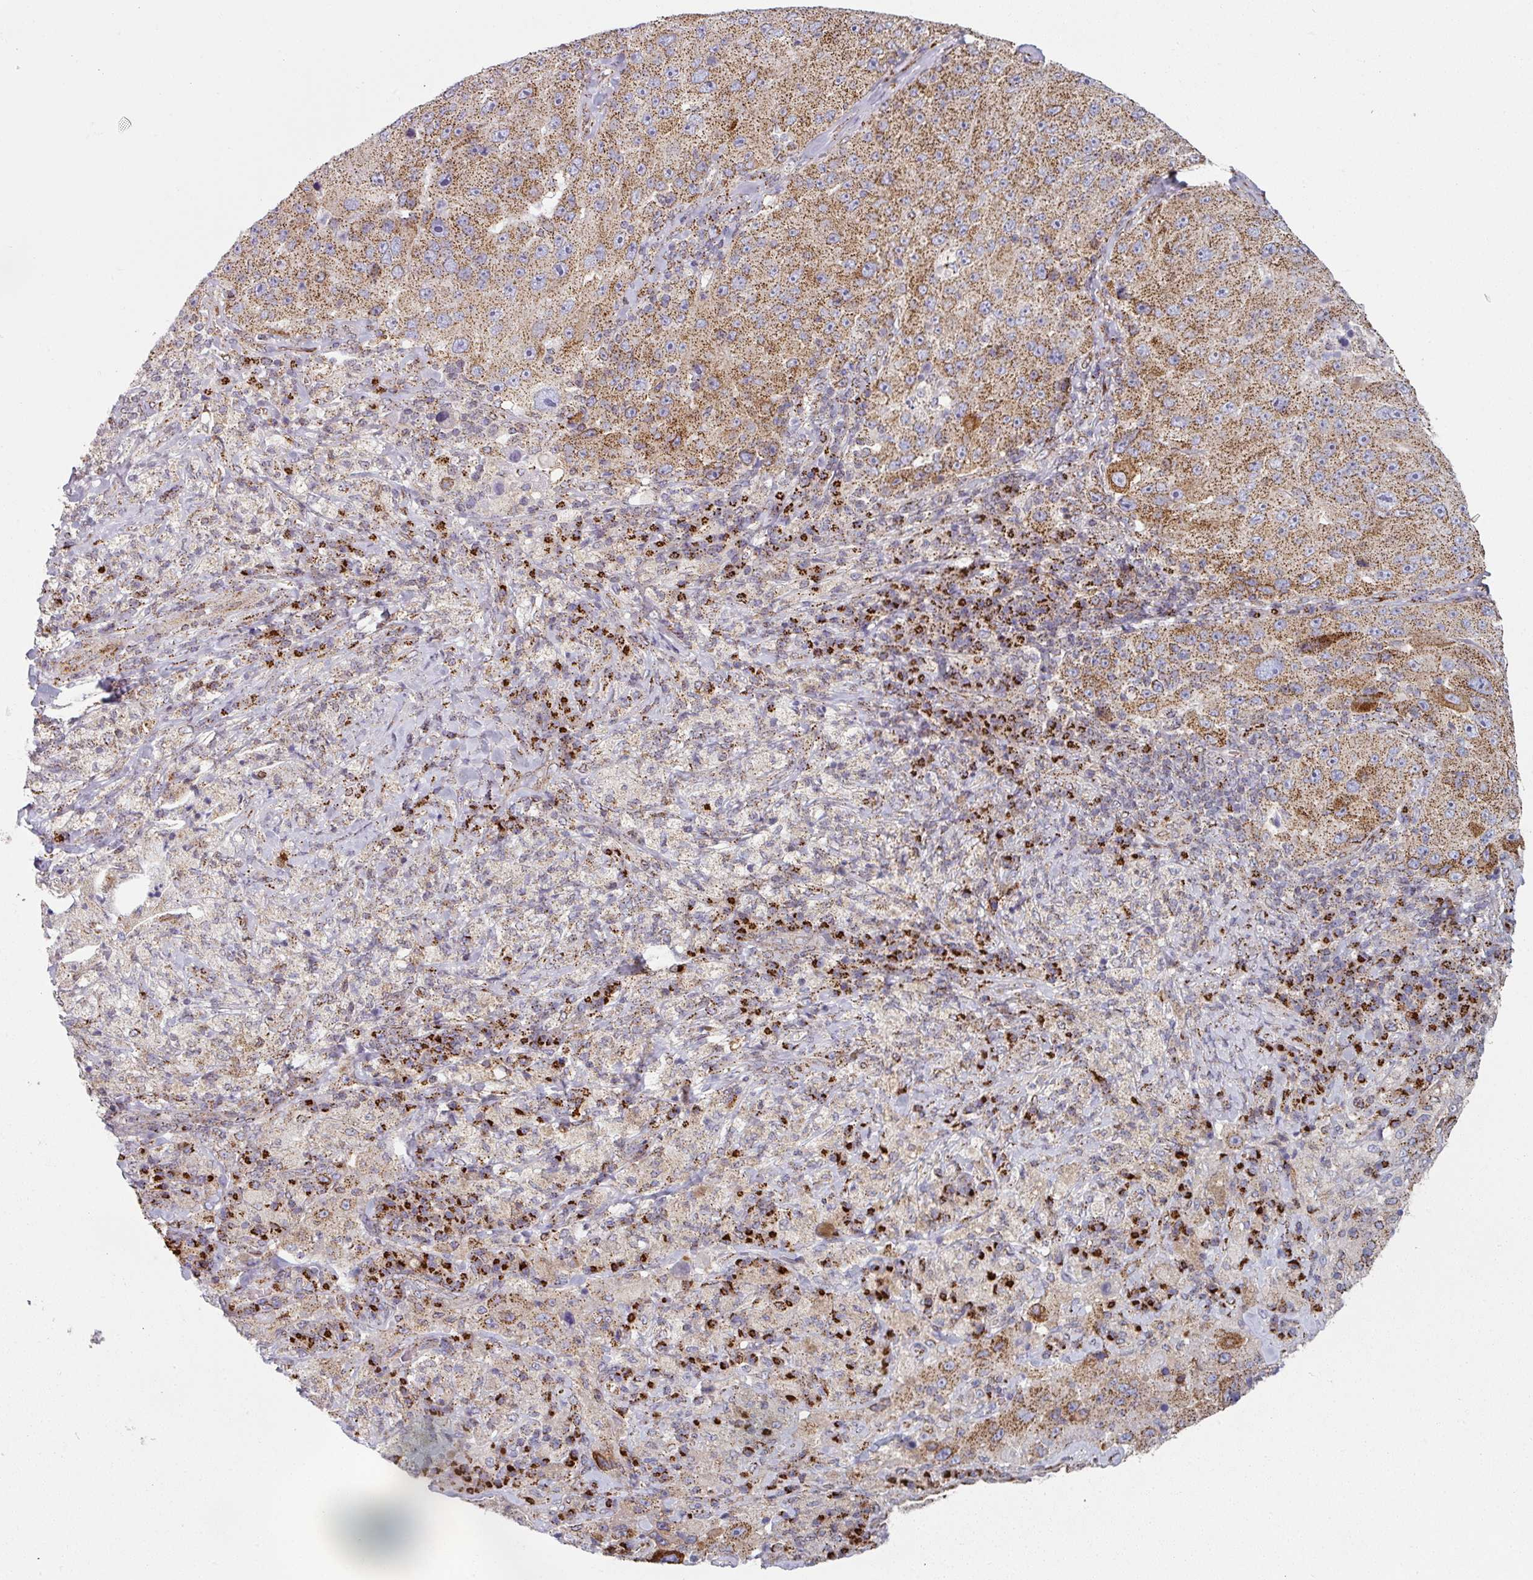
{"staining": {"intensity": "moderate", "quantity": ">75%", "location": "cytoplasmic/membranous"}, "tissue": "melanoma", "cell_type": "Tumor cells", "image_type": "cancer", "snomed": [{"axis": "morphology", "description": "Malignant melanoma, Metastatic site"}, {"axis": "topography", "description": "Lymph node"}], "caption": "Moderate cytoplasmic/membranous protein expression is present in approximately >75% of tumor cells in melanoma.", "gene": "CCDC85B", "patient": {"sex": "male", "age": 62}}